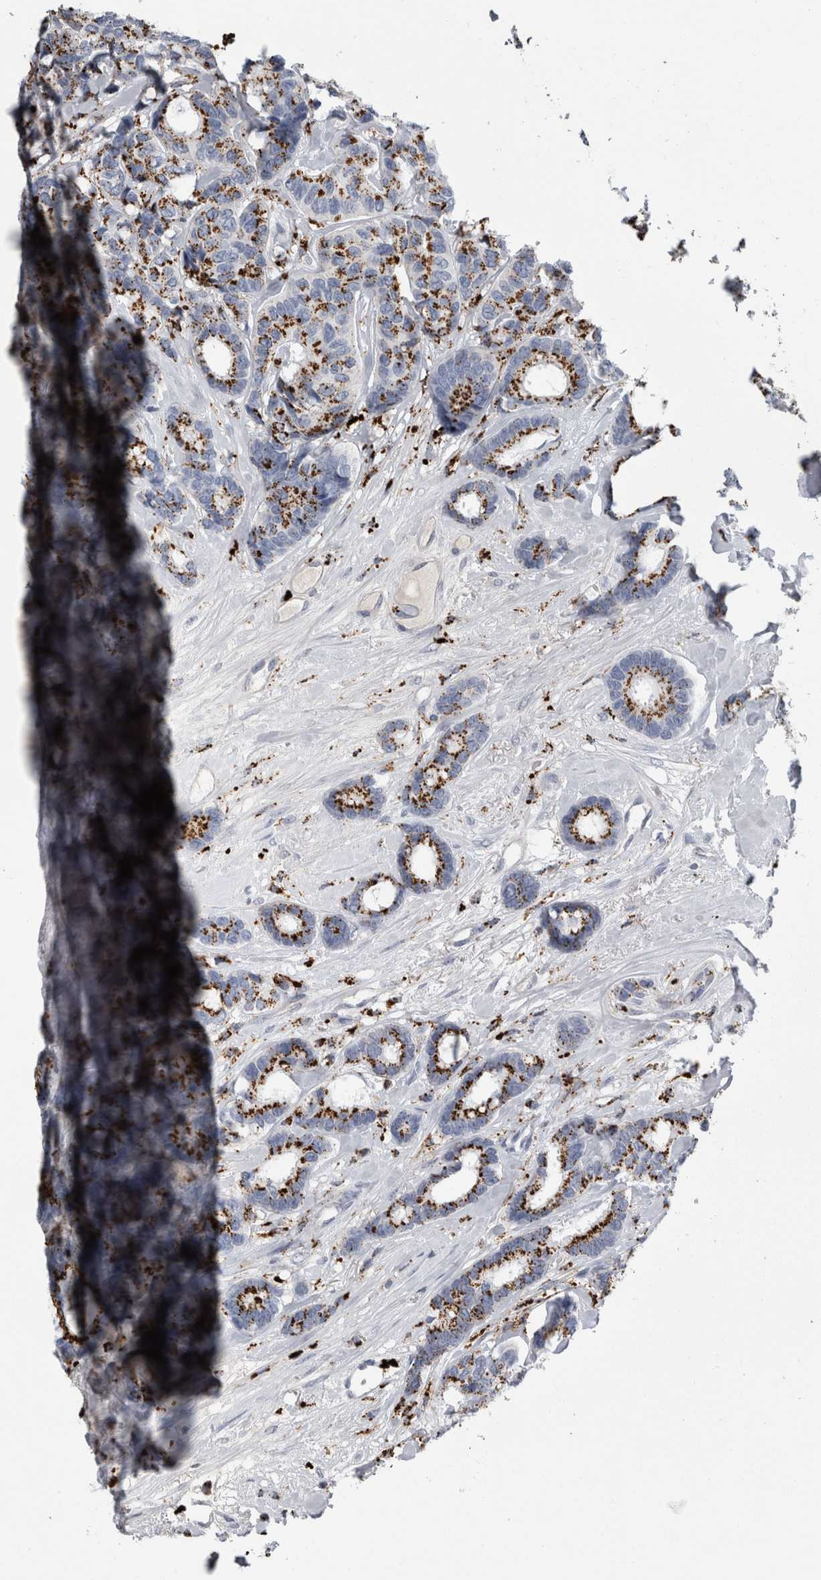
{"staining": {"intensity": "strong", "quantity": ">75%", "location": "cytoplasmic/membranous"}, "tissue": "breast cancer", "cell_type": "Tumor cells", "image_type": "cancer", "snomed": [{"axis": "morphology", "description": "Duct carcinoma"}, {"axis": "topography", "description": "Breast"}], "caption": "Breast cancer (invasive ductal carcinoma) was stained to show a protein in brown. There is high levels of strong cytoplasmic/membranous expression in about >75% of tumor cells.", "gene": "DPP7", "patient": {"sex": "female", "age": 87}}